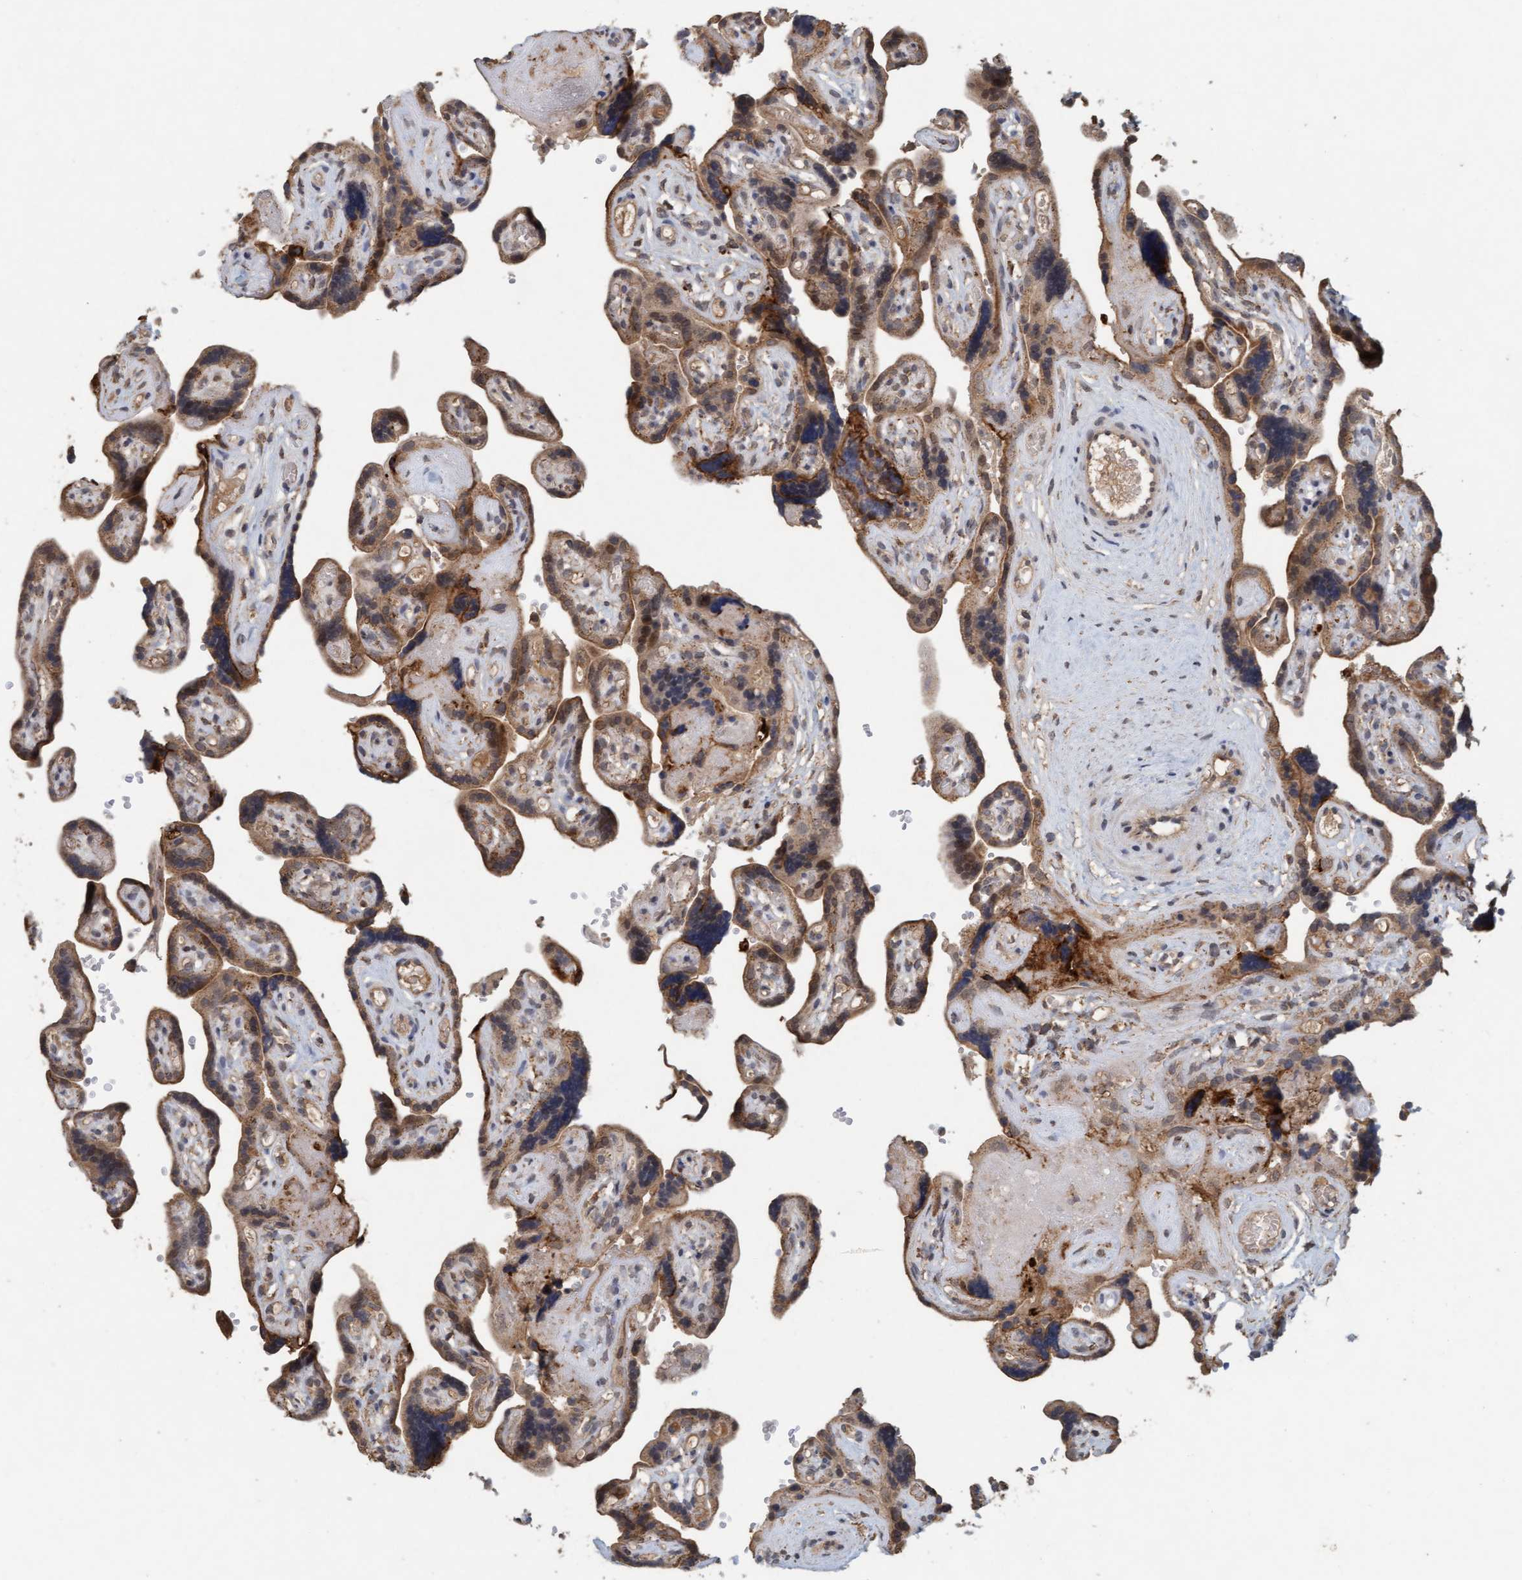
{"staining": {"intensity": "moderate", "quantity": ">75%", "location": "cytoplasmic/membranous"}, "tissue": "placenta", "cell_type": "Trophoblastic cells", "image_type": "normal", "snomed": [{"axis": "morphology", "description": "Normal tissue, NOS"}, {"axis": "topography", "description": "Placenta"}], "caption": "Protein staining of unremarkable placenta shows moderate cytoplasmic/membranous positivity in about >75% of trophoblastic cells. Nuclei are stained in blue.", "gene": "VSIG8", "patient": {"sex": "female", "age": 30}}